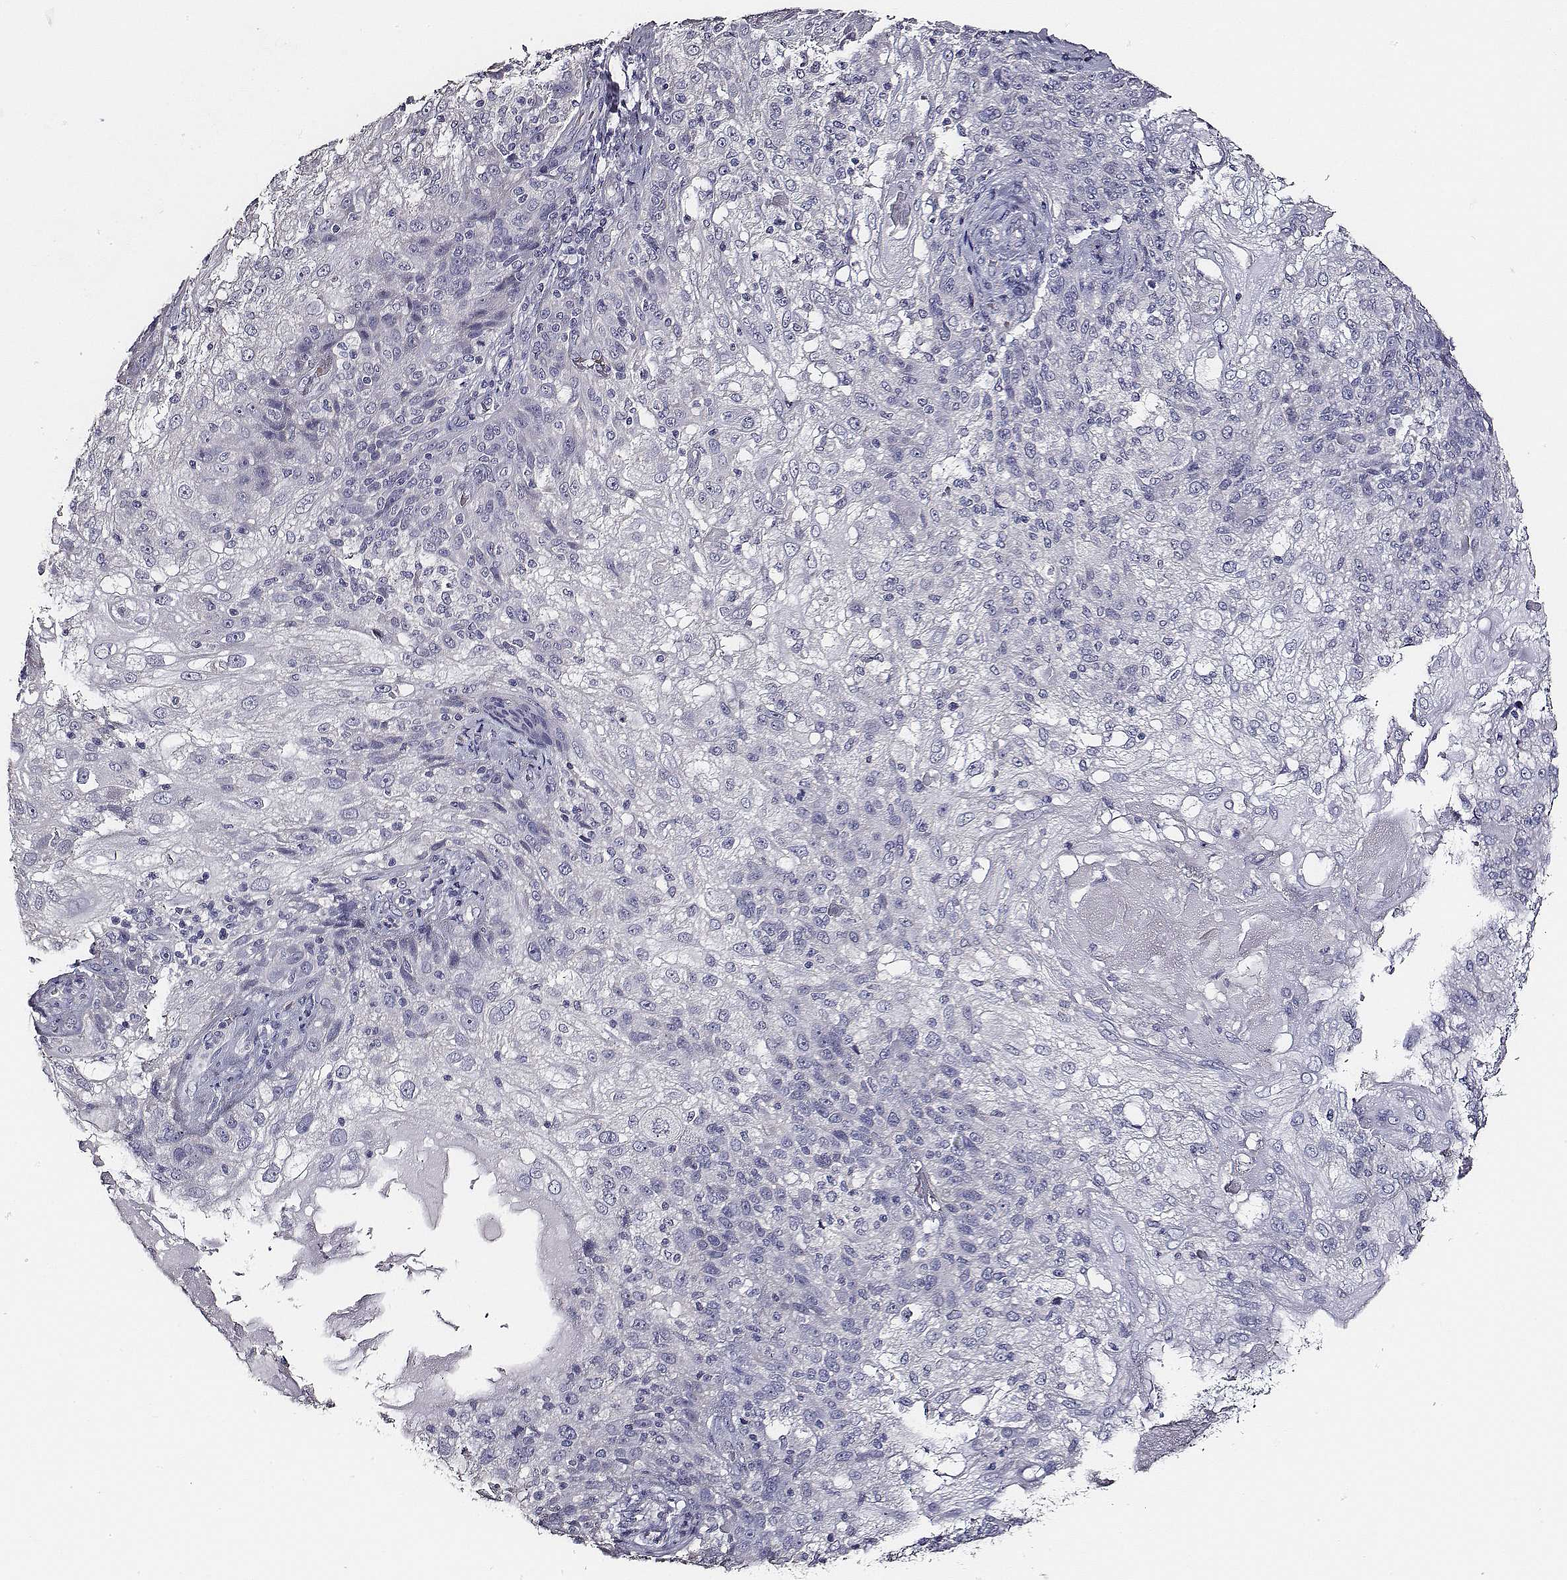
{"staining": {"intensity": "negative", "quantity": "none", "location": "none"}, "tissue": "skin cancer", "cell_type": "Tumor cells", "image_type": "cancer", "snomed": [{"axis": "morphology", "description": "Normal tissue, NOS"}, {"axis": "morphology", "description": "Squamous cell carcinoma, NOS"}, {"axis": "topography", "description": "Skin"}], "caption": "Photomicrograph shows no significant protein positivity in tumor cells of skin cancer (squamous cell carcinoma).", "gene": "AADAT", "patient": {"sex": "female", "age": 83}}